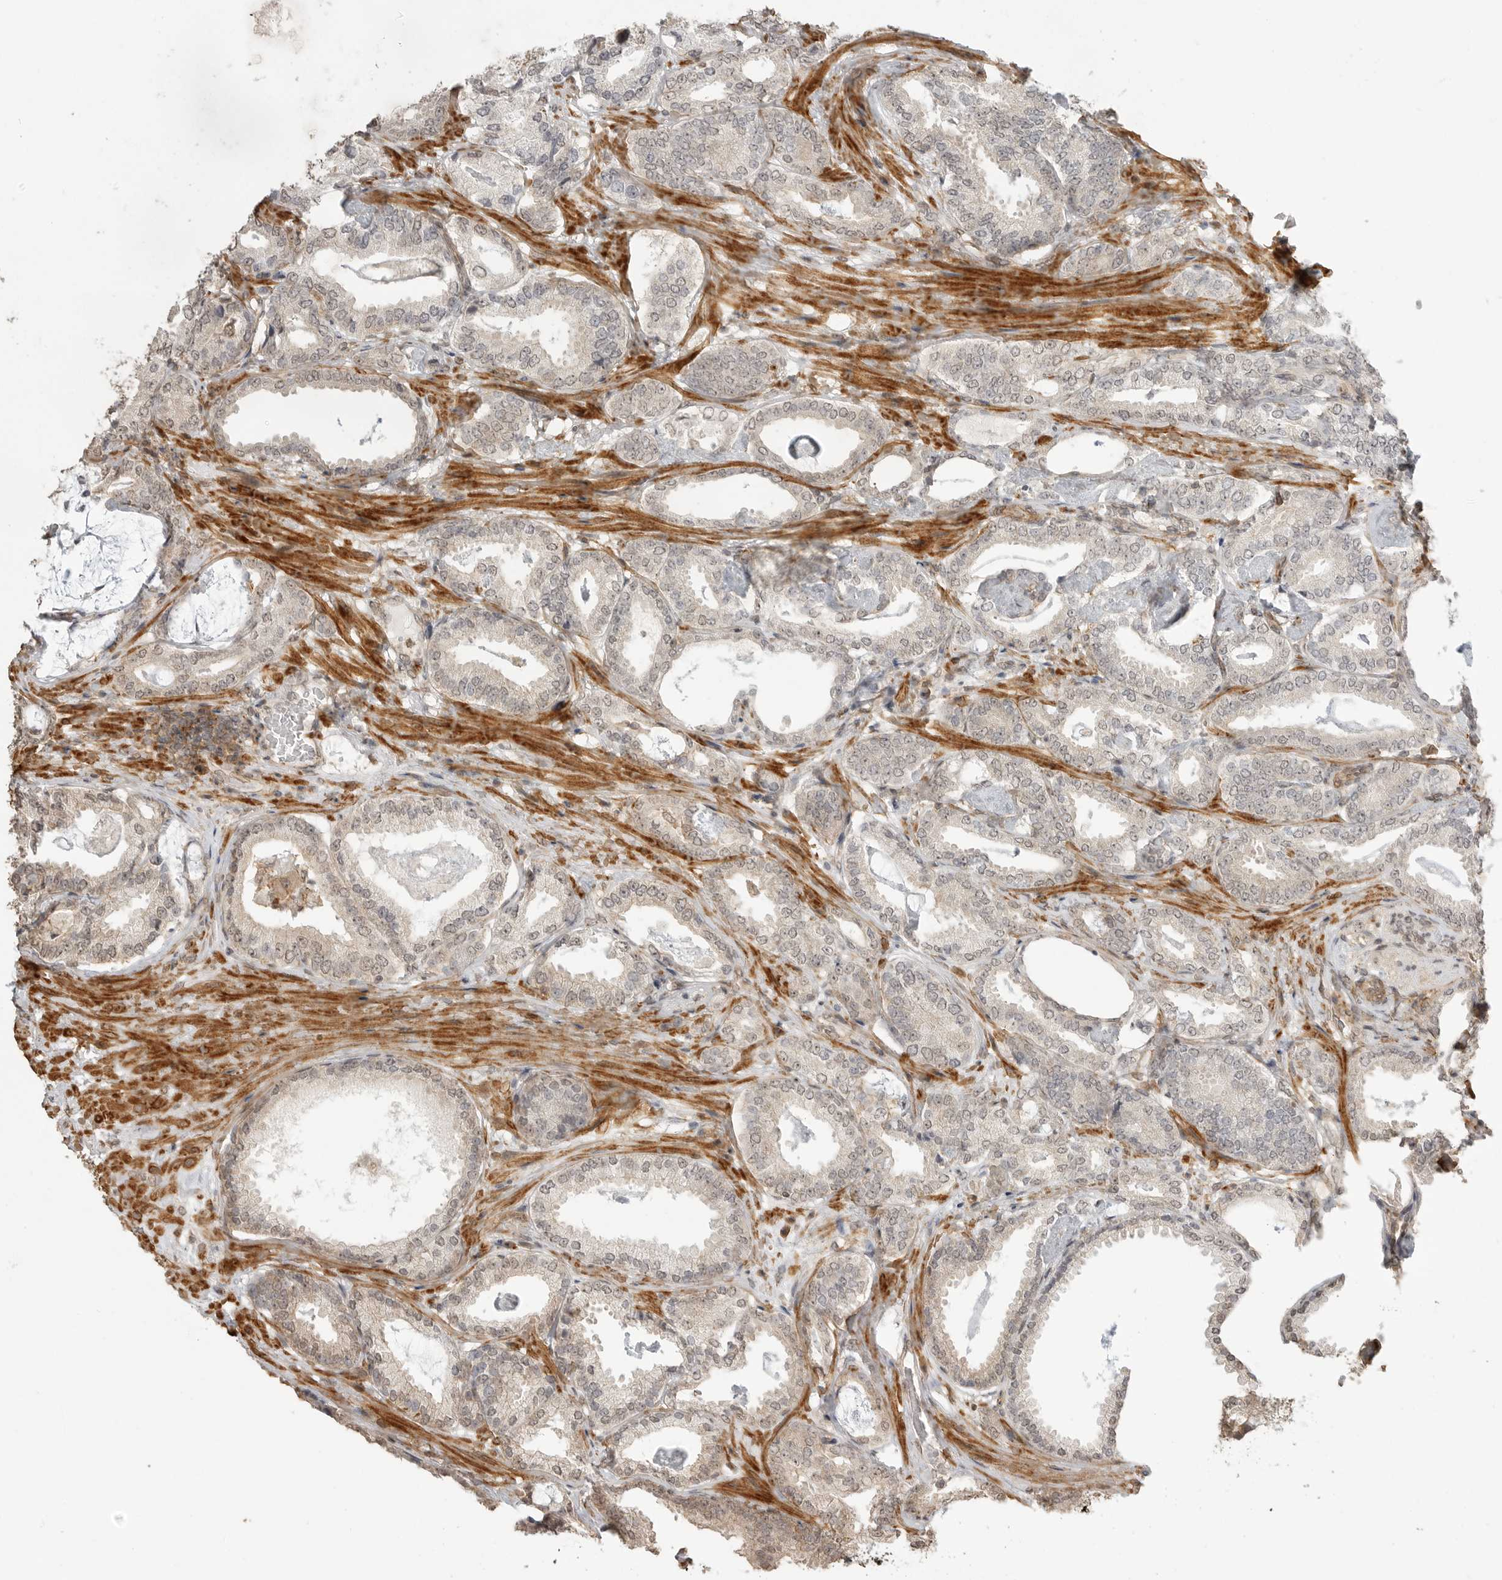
{"staining": {"intensity": "weak", "quantity": "<25%", "location": "cytoplasmic/membranous"}, "tissue": "prostate cancer", "cell_type": "Tumor cells", "image_type": "cancer", "snomed": [{"axis": "morphology", "description": "Adenocarcinoma, Low grade"}, {"axis": "topography", "description": "Prostate"}], "caption": "This is an IHC histopathology image of human prostate adenocarcinoma (low-grade). There is no staining in tumor cells.", "gene": "GPC2", "patient": {"sex": "male", "age": 71}}